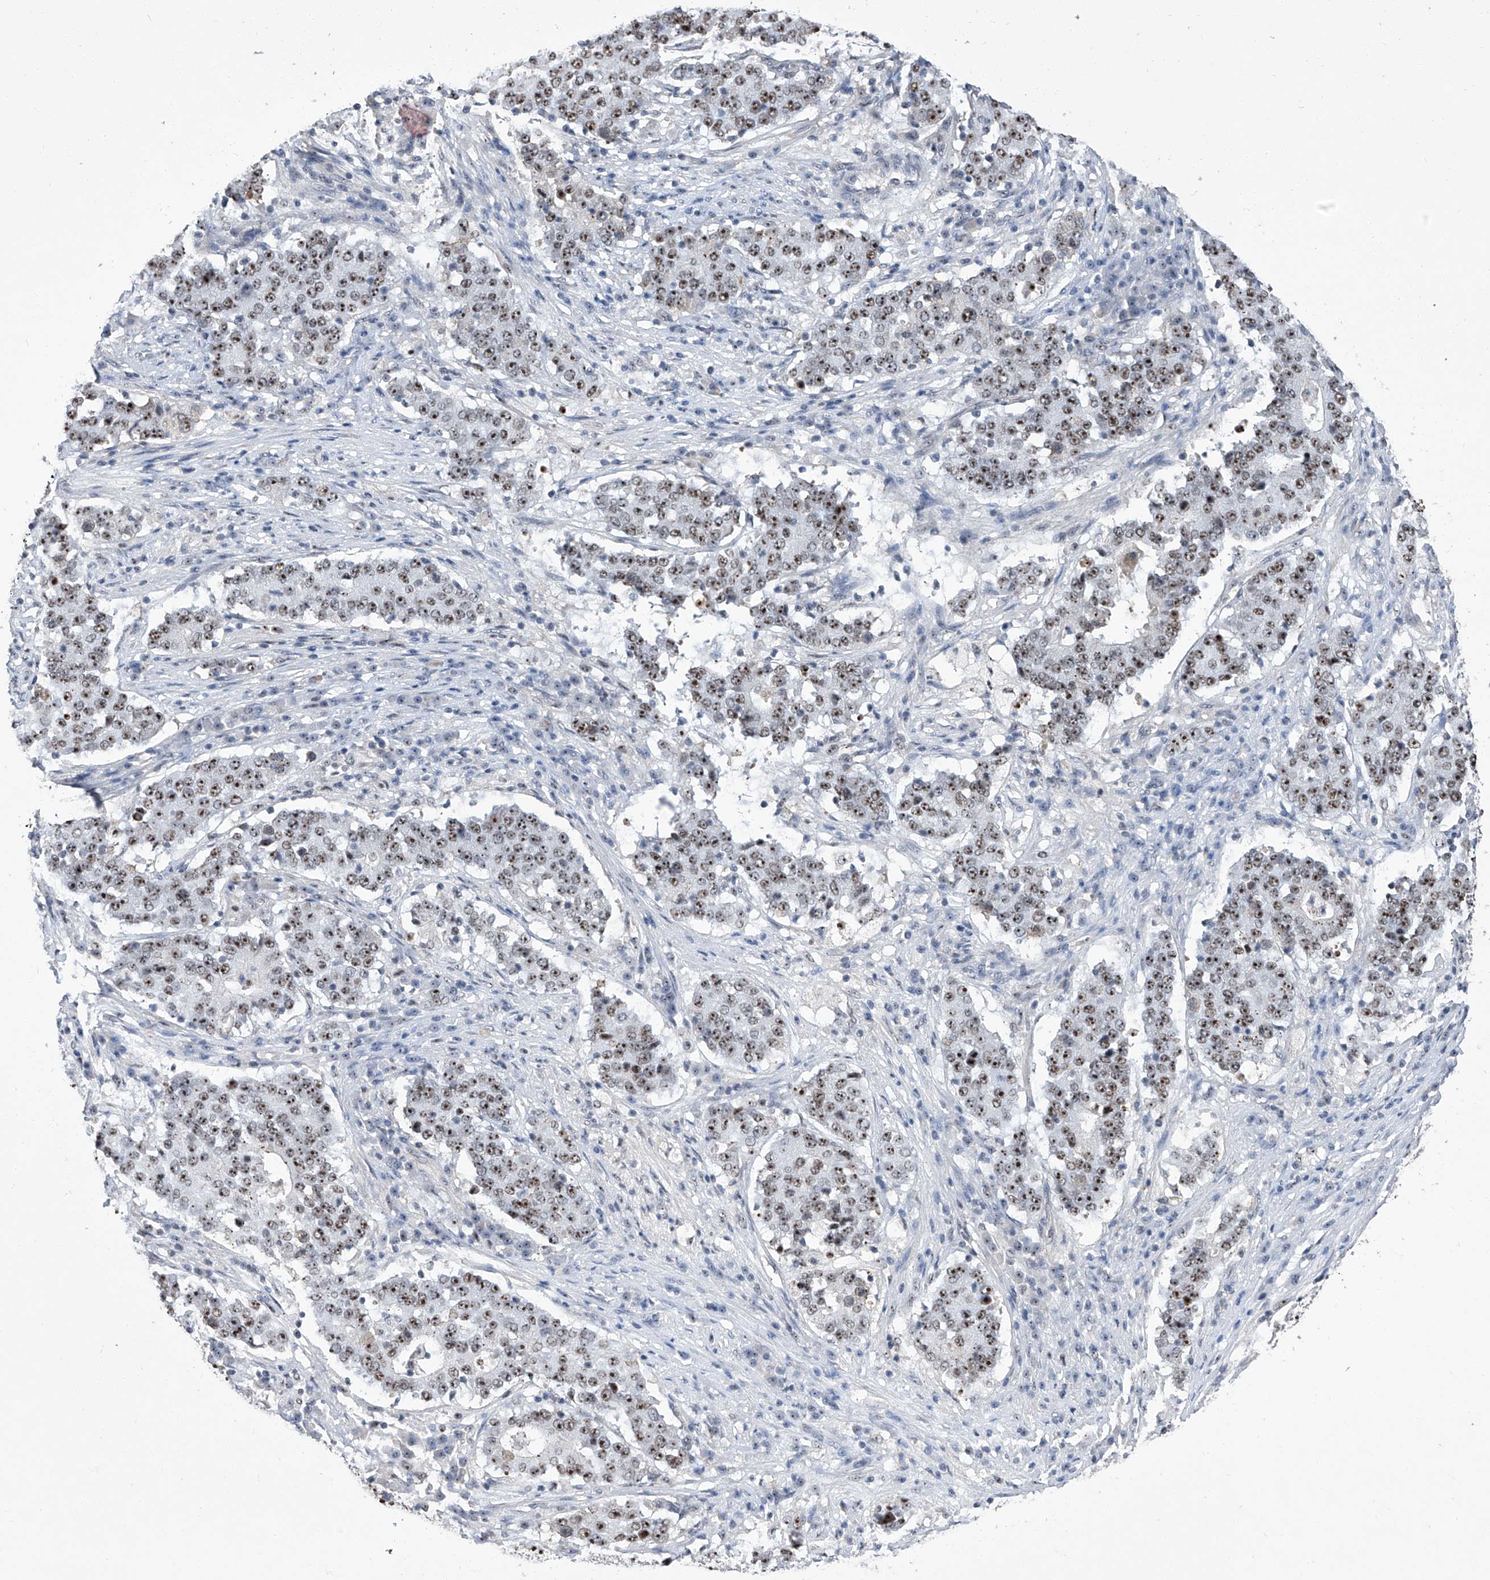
{"staining": {"intensity": "moderate", "quantity": ">75%", "location": "nuclear"}, "tissue": "stomach cancer", "cell_type": "Tumor cells", "image_type": "cancer", "snomed": [{"axis": "morphology", "description": "Adenocarcinoma, NOS"}, {"axis": "topography", "description": "Stomach"}], "caption": "An IHC micrograph of neoplastic tissue is shown. Protein staining in brown shows moderate nuclear positivity in stomach adenocarcinoma within tumor cells.", "gene": "CMTR1", "patient": {"sex": "male", "age": 59}}